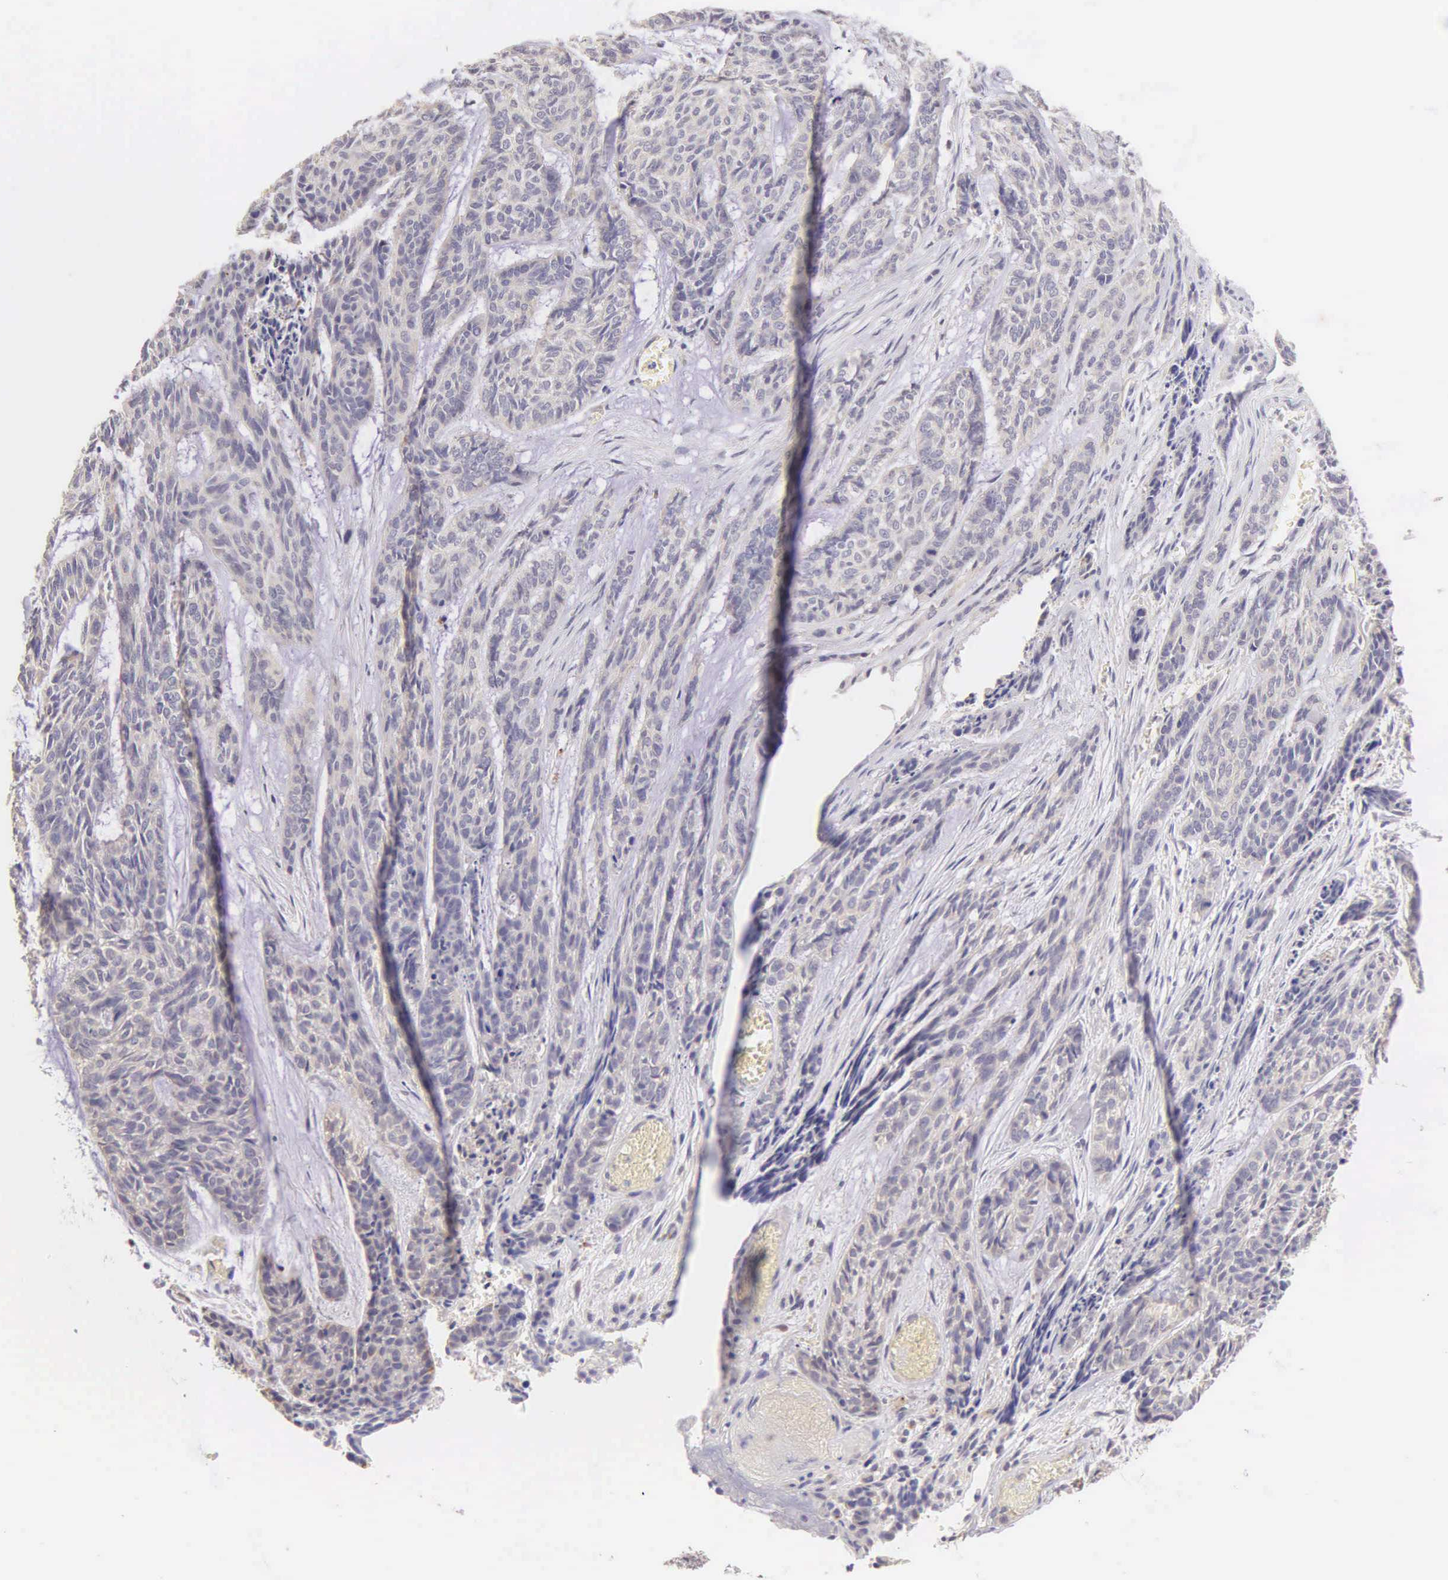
{"staining": {"intensity": "negative", "quantity": "none", "location": "none"}, "tissue": "skin cancer", "cell_type": "Tumor cells", "image_type": "cancer", "snomed": [{"axis": "morphology", "description": "Normal tissue, NOS"}, {"axis": "morphology", "description": "Basal cell carcinoma"}, {"axis": "topography", "description": "Skin"}], "caption": "High magnification brightfield microscopy of skin cancer stained with DAB (brown) and counterstained with hematoxylin (blue): tumor cells show no significant positivity. The staining was performed using DAB (3,3'-diaminobenzidine) to visualize the protein expression in brown, while the nuclei were stained in blue with hematoxylin (Magnification: 20x).", "gene": "ESR1", "patient": {"sex": "female", "age": 65}}